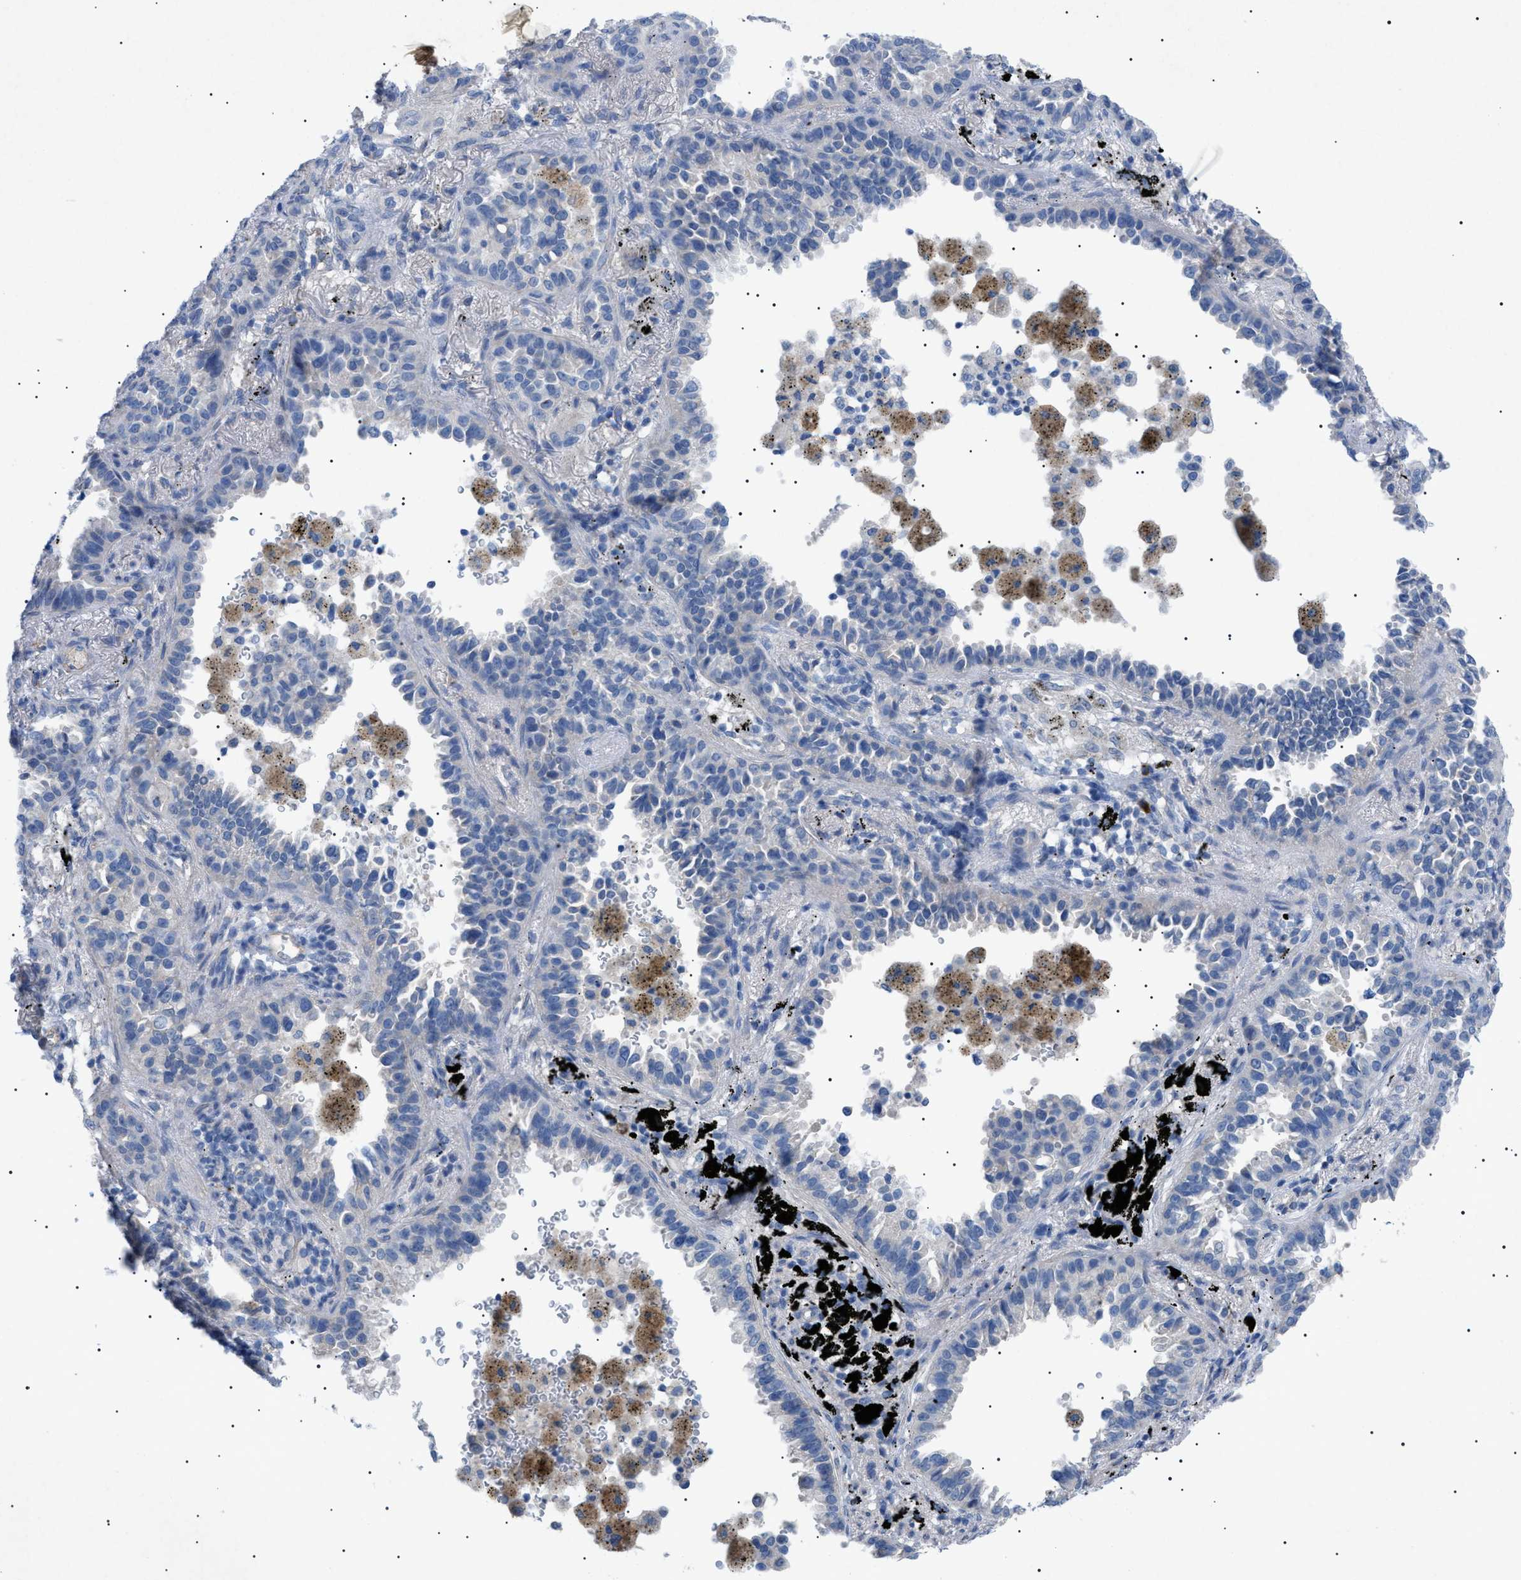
{"staining": {"intensity": "negative", "quantity": "none", "location": "none"}, "tissue": "lung cancer", "cell_type": "Tumor cells", "image_type": "cancer", "snomed": [{"axis": "morphology", "description": "Normal tissue, NOS"}, {"axis": "morphology", "description": "Adenocarcinoma, NOS"}, {"axis": "topography", "description": "Lung"}], "caption": "Histopathology image shows no significant protein expression in tumor cells of lung cancer.", "gene": "ADAMTS1", "patient": {"sex": "male", "age": 59}}